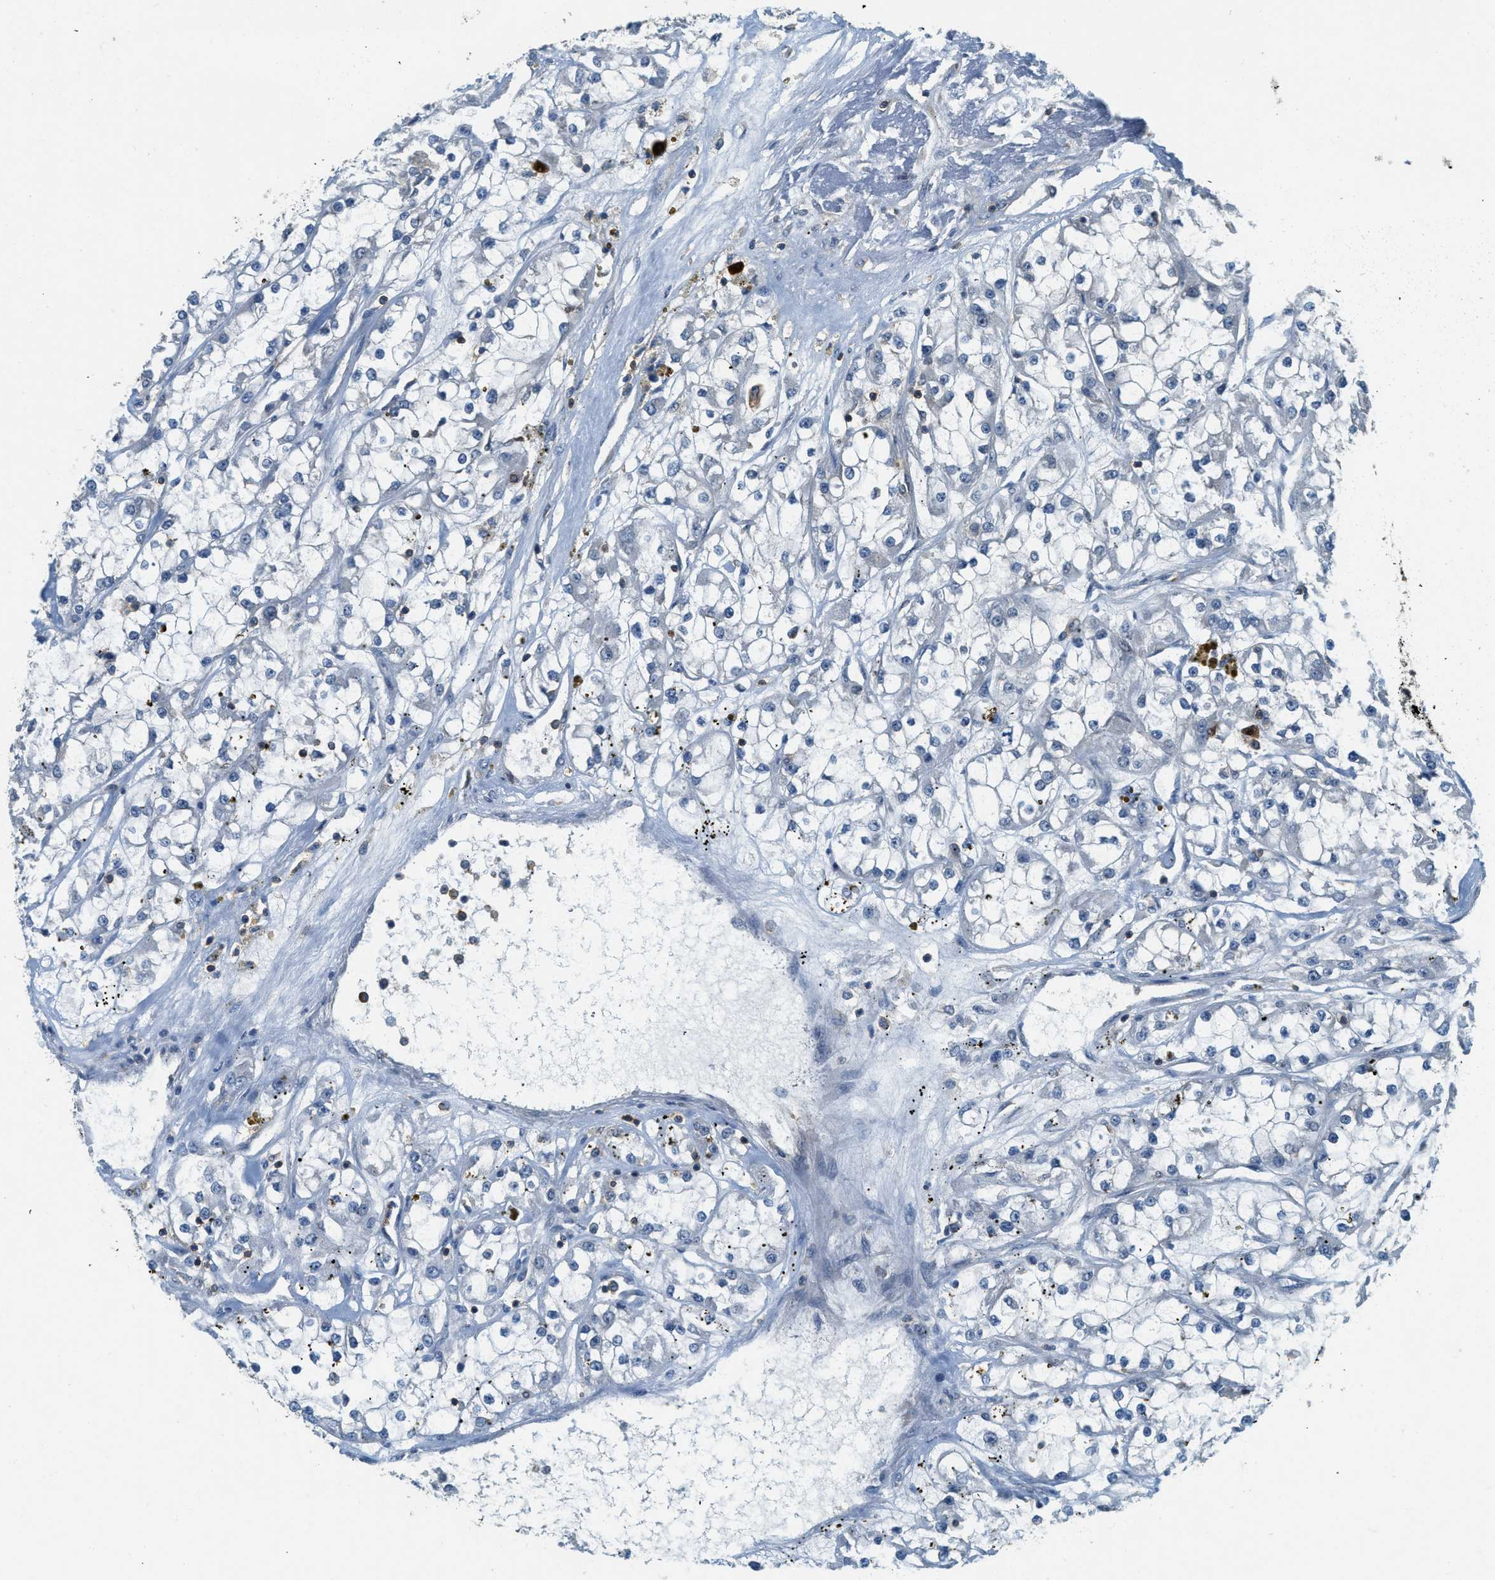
{"staining": {"intensity": "negative", "quantity": "none", "location": "none"}, "tissue": "renal cancer", "cell_type": "Tumor cells", "image_type": "cancer", "snomed": [{"axis": "morphology", "description": "Adenocarcinoma, NOS"}, {"axis": "topography", "description": "Kidney"}], "caption": "A high-resolution micrograph shows immunohistochemistry (IHC) staining of renal cancer, which reveals no significant positivity in tumor cells.", "gene": "GMPPB", "patient": {"sex": "female", "age": 52}}